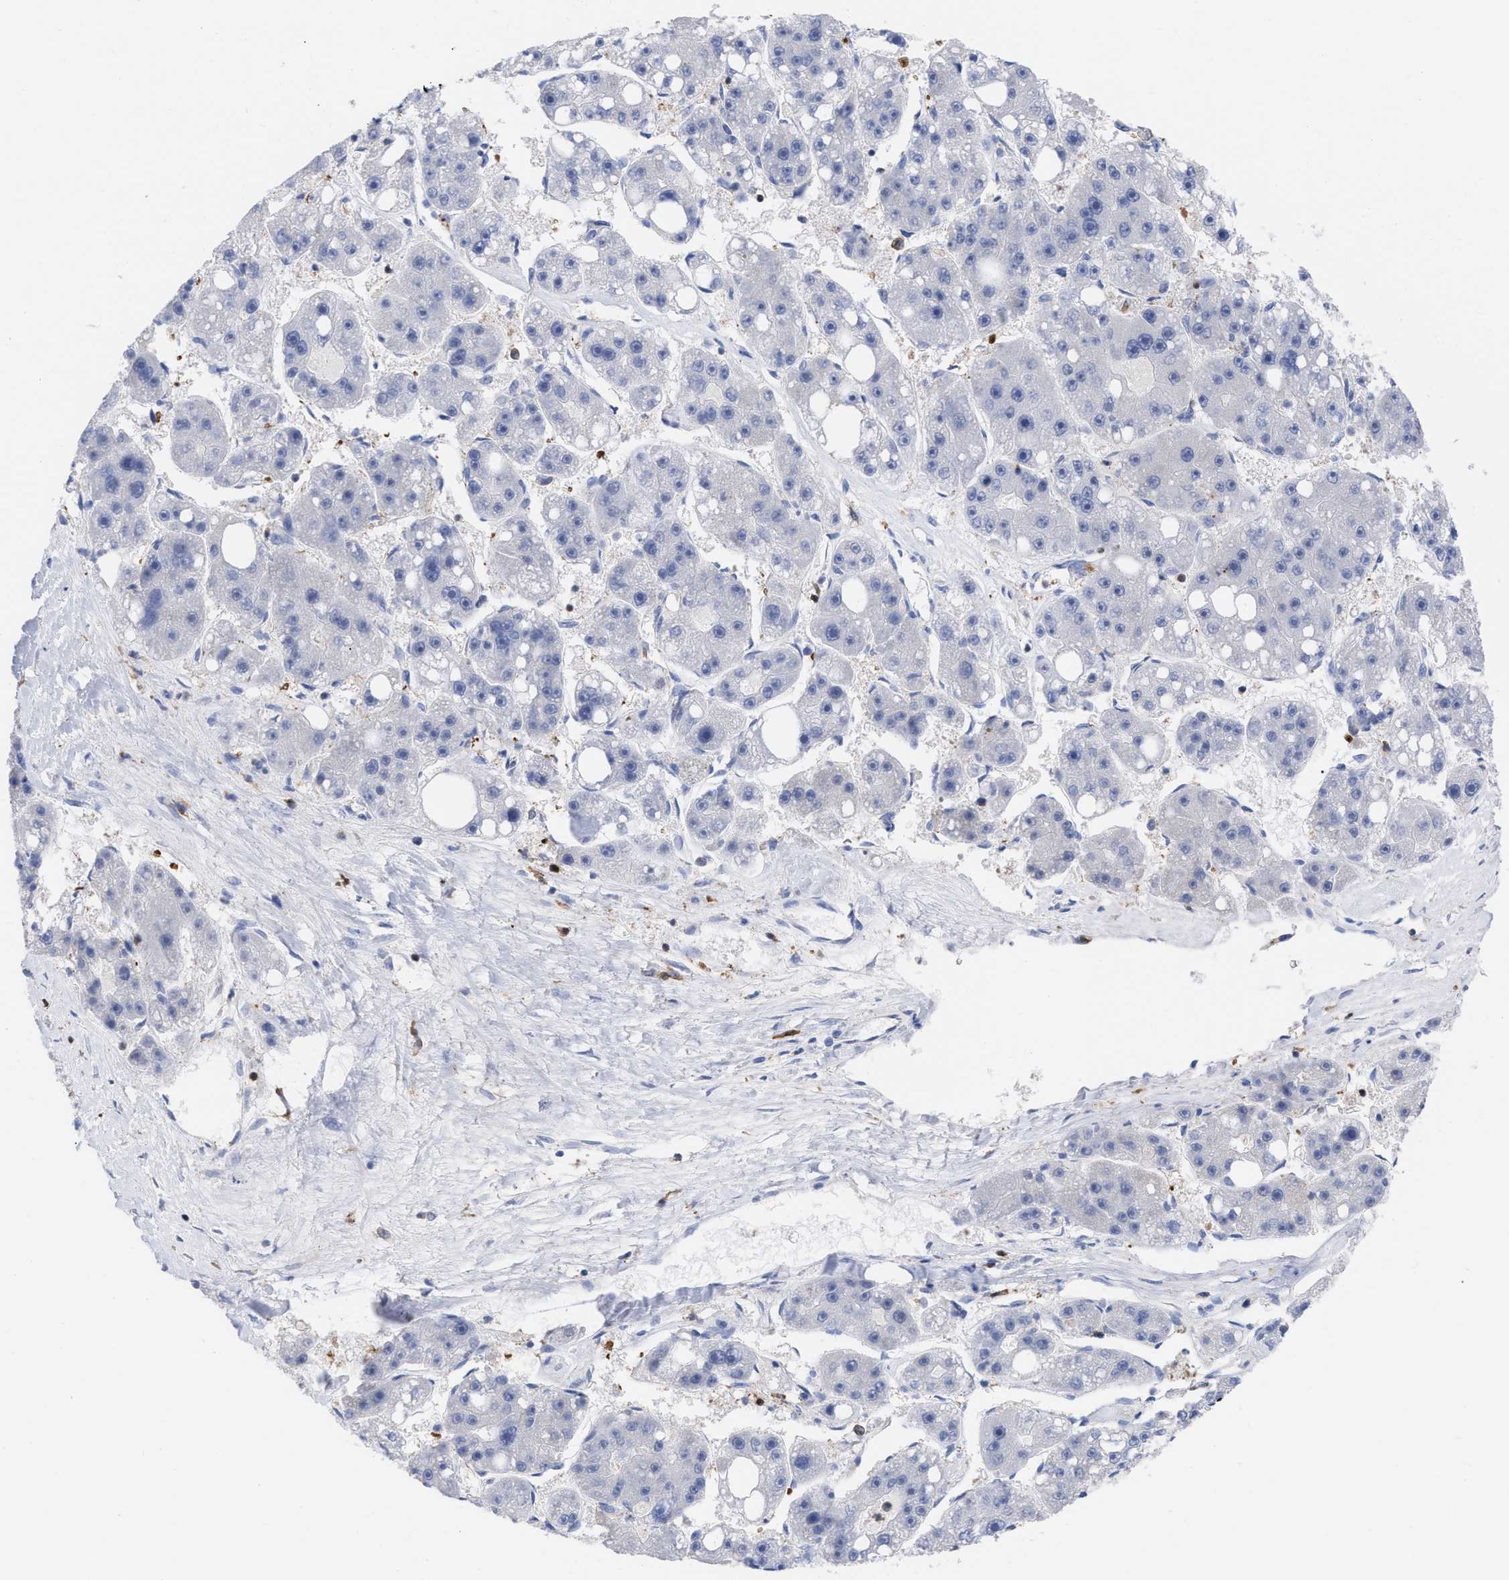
{"staining": {"intensity": "negative", "quantity": "none", "location": "none"}, "tissue": "liver cancer", "cell_type": "Tumor cells", "image_type": "cancer", "snomed": [{"axis": "morphology", "description": "Carcinoma, Hepatocellular, NOS"}, {"axis": "topography", "description": "Liver"}], "caption": "There is no significant staining in tumor cells of liver cancer. Nuclei are stained in blue.", "gene": "HCLS1", "patient": {"sex": "female", "age": 61}}